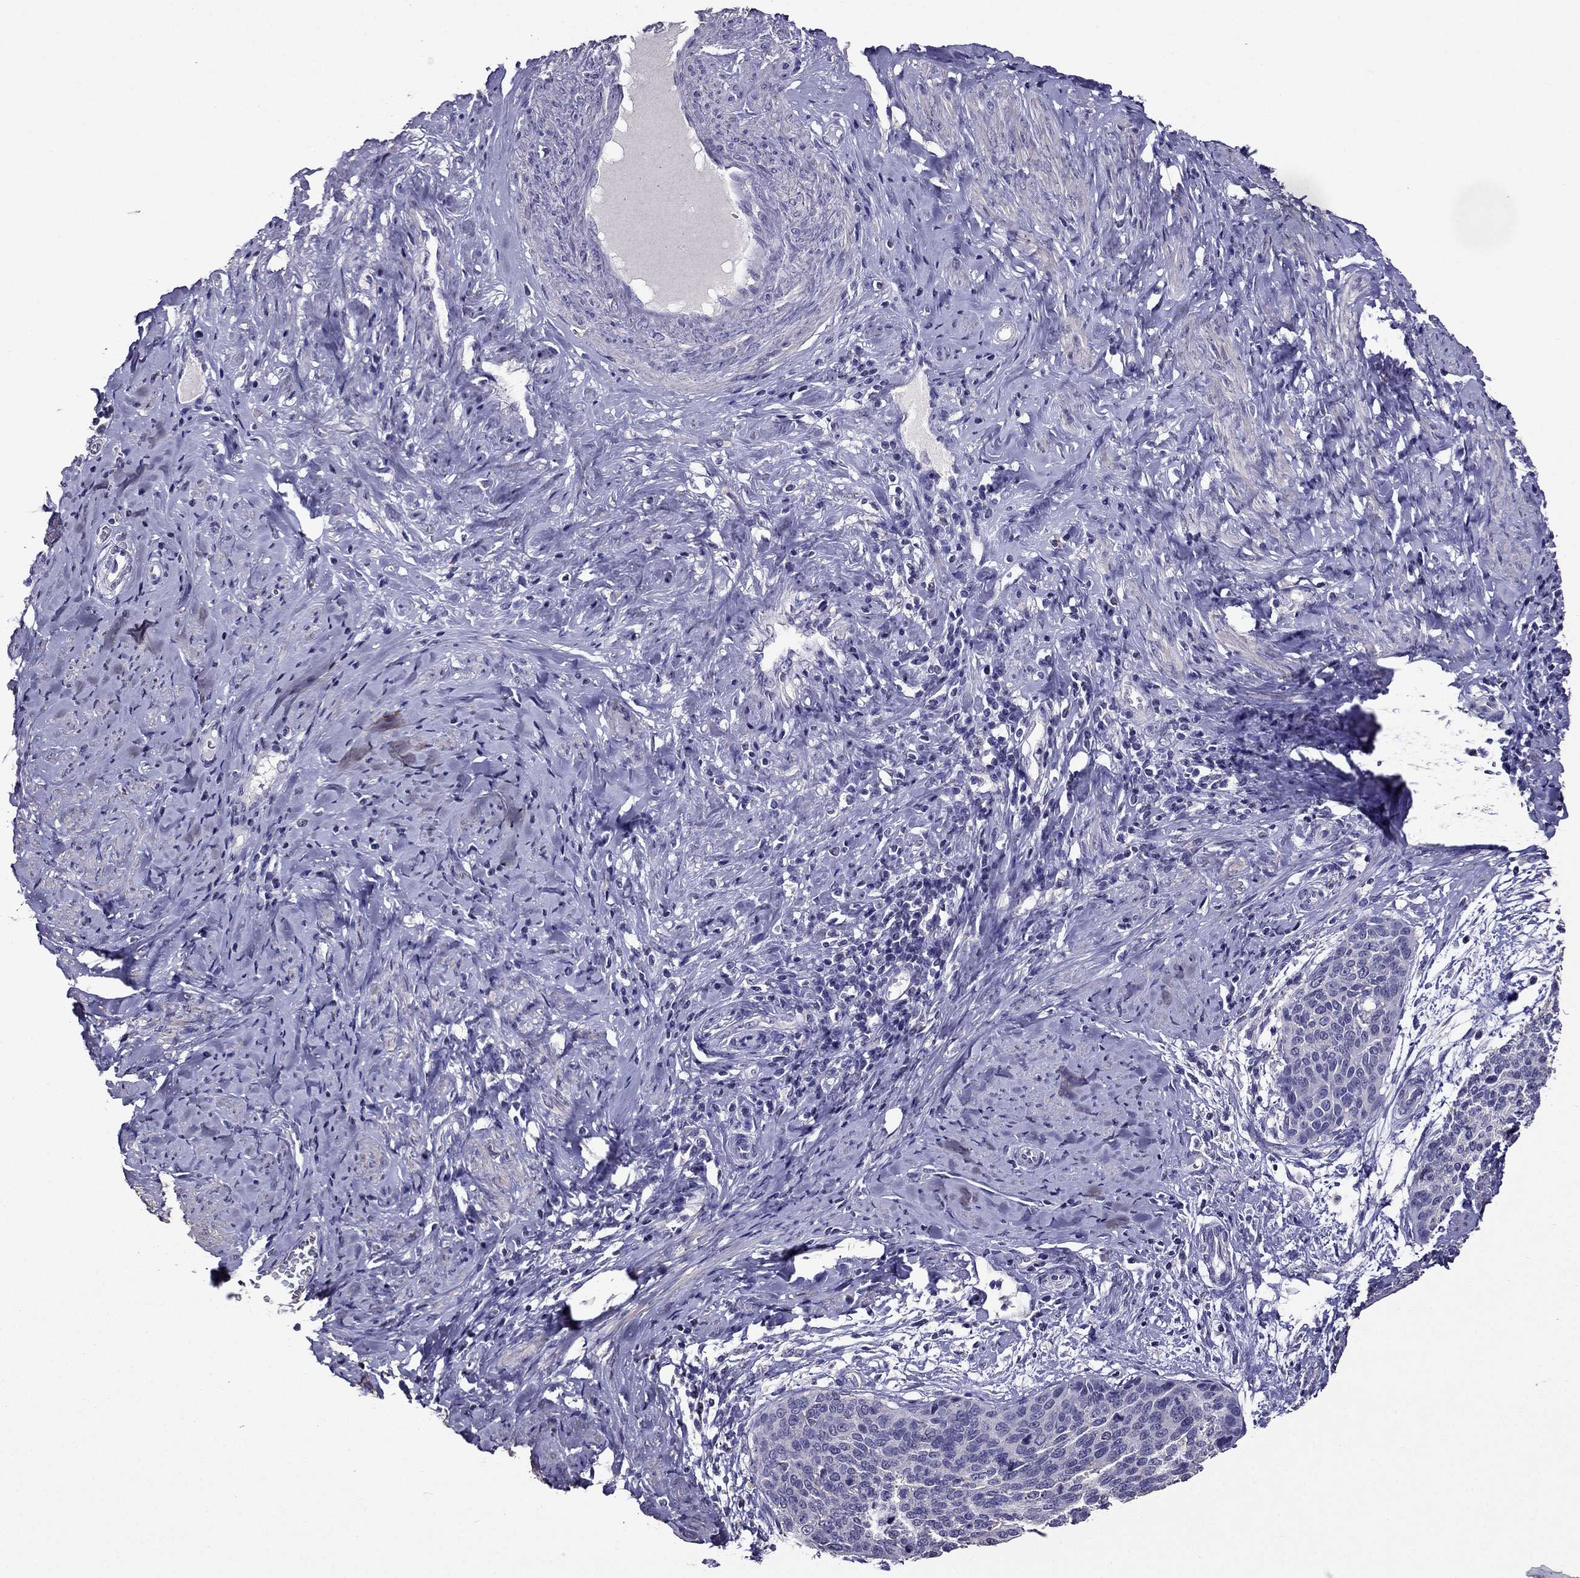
{"staining": {"intensity": "negative", "quantity": "none", "location": "none"}, "tissue": "cervical cancer", "cell_type": "Tumor cells", "image_type": "cancer", "snomed": [{"axis": "morphology", "description": "Squamous cell carcinoma, NOS"}, {"axis": "topography", "description": "Cervix"}], "caption": "This is a image of immunohistochemistry (IHC) staining of cervical cancer, which shows no staining in tumor cells.", "gene": "NKX3-1", "patient": {"sex": "female", "age": 69}}